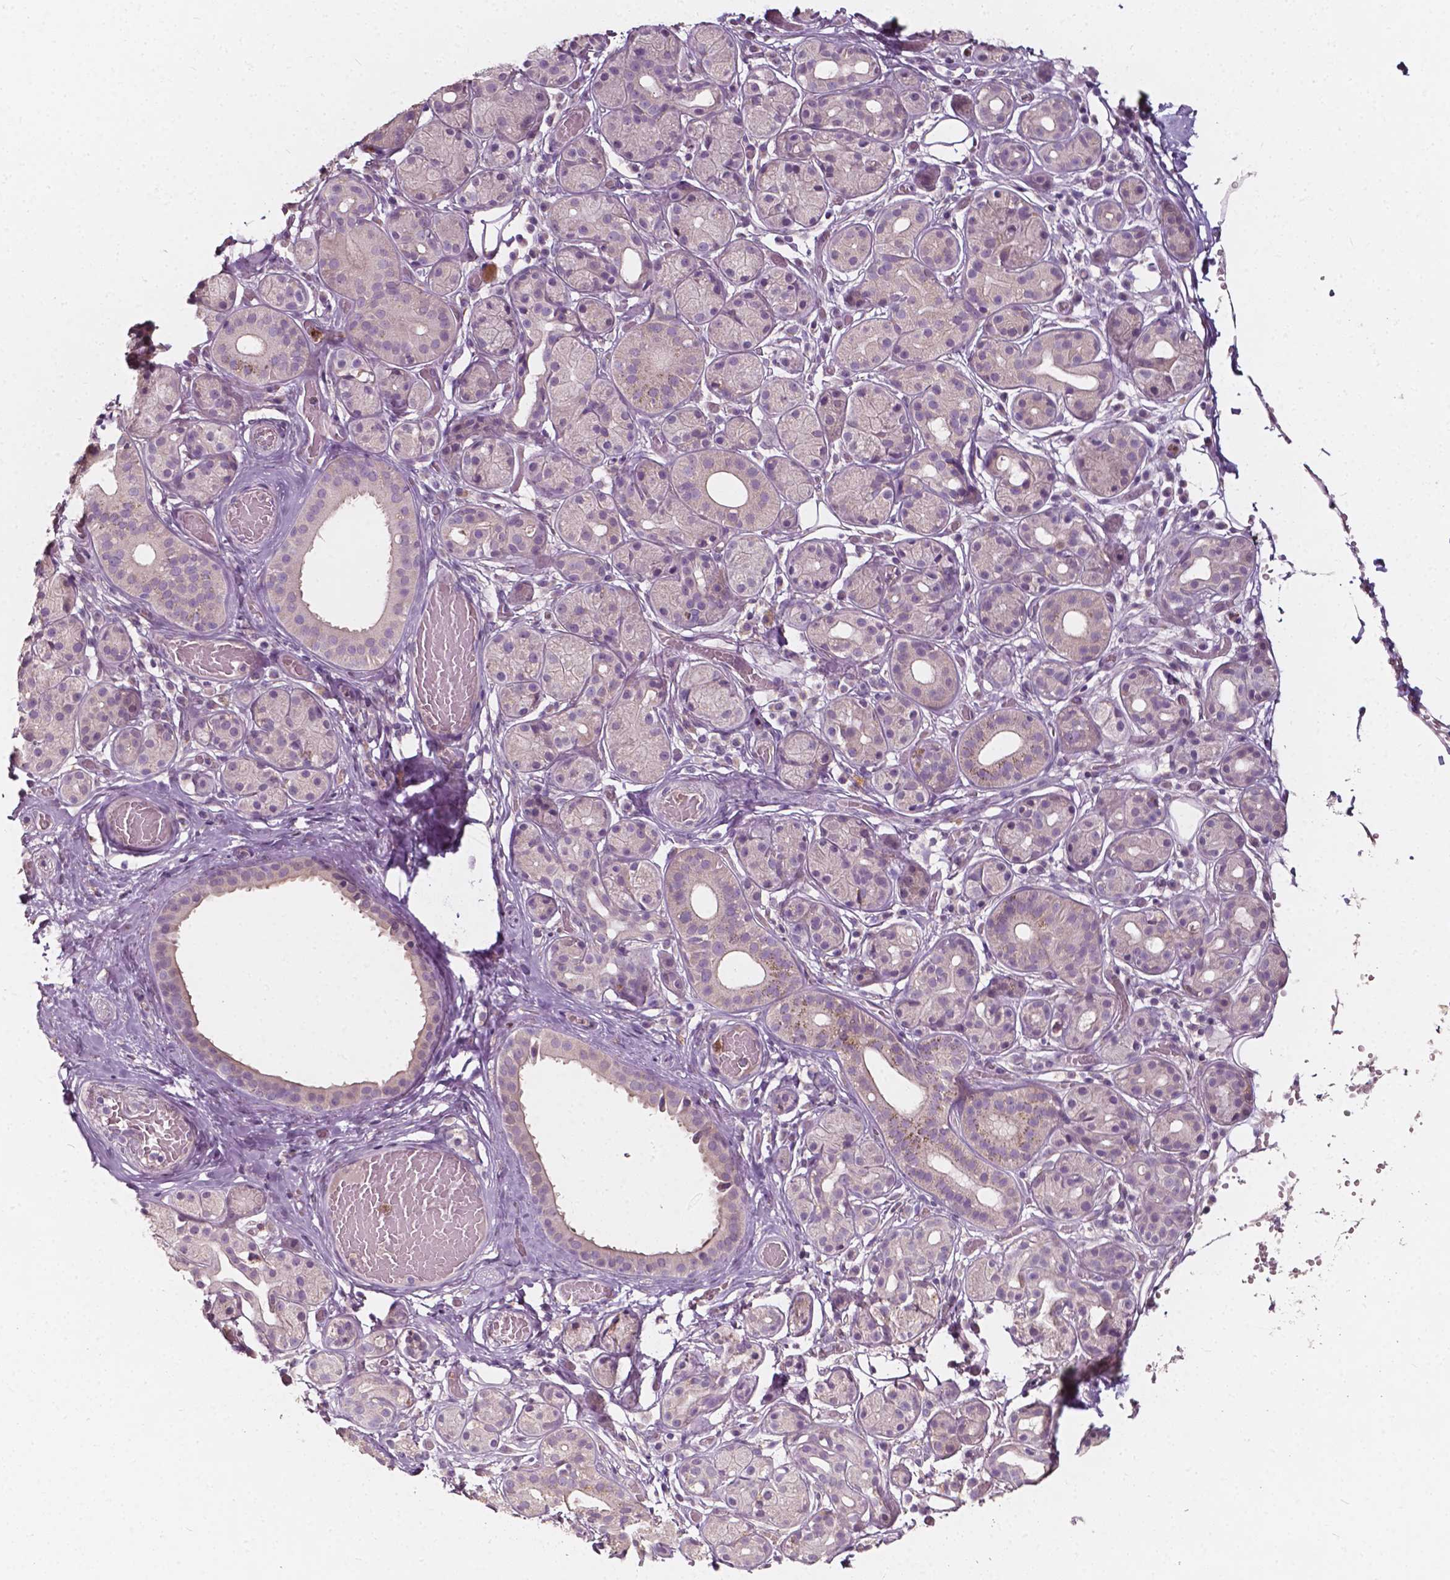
{"staining": {"intensity": "negative", "quantity": "none", "location": "none"}, "tissue": "salivary gland", "cell_type": "Glandular cells", "image_type": "normal", "snomed": [{"axis": "morphology", "description": "Normal tissue, NOS"}, {"axis": "topography", "description": "Salivary gland"}, {"axis": "topography", "description": "Peripheral nerve tissue"}], "caption": "This is an IHC micrograph of unremarkable salivary gland. There is no staining in glandular cells.", "gene": "NPC1L1", "patient": {"sex": "male", "age": 71}}